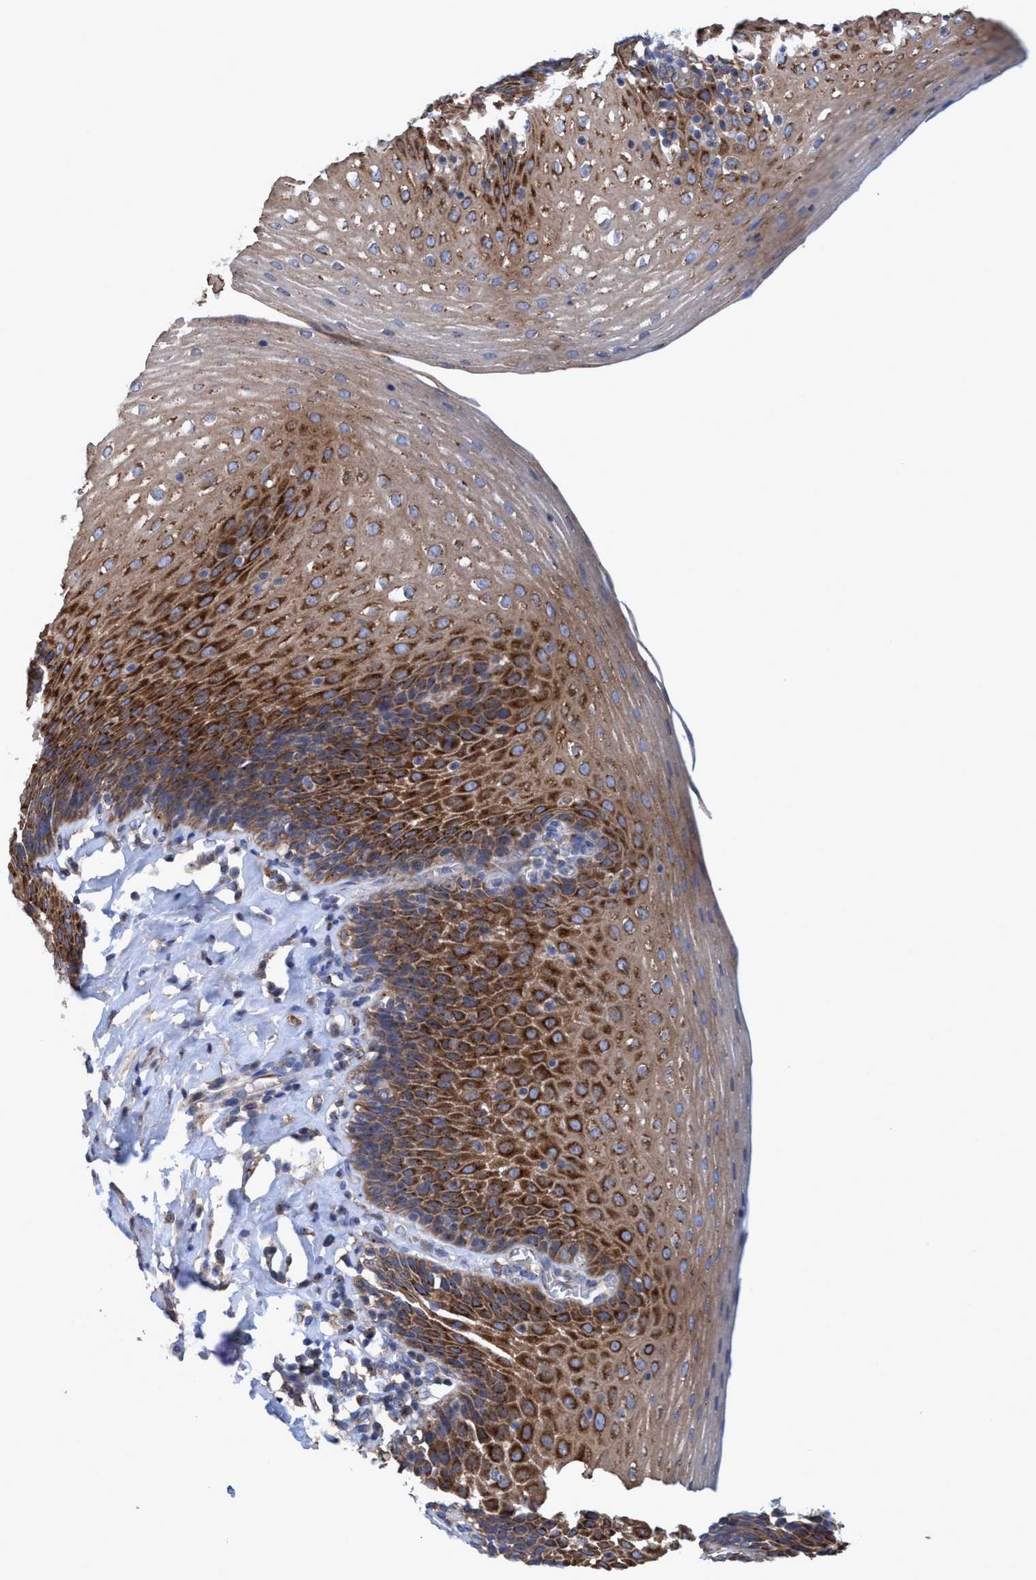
{"staining": {"intensity": "strong", "quantity": ">75%", "location": "cytoplasmic/membranous"}, "tissue": "esophagus", "cell_type": "Squamous epithelial cells", "image_type": "normal", "snomed": [{"axis": "morphology", "description": "Normal tissue, NOS"}, {"axis": "topography", "description": "Esophagus"}], "caption": "Immunohistochemistry (IHC) micrograph of benign esophagus: esophagus stained using immunohistochemistry demonstrates high levels of strong protein expression localized specifically in the cytoplasmic/membranous of squamous epithelial cells, appearing as a cytoplasmic/membranous brown color.", "gene": "BICD2", "patient": {"sex": "female", "age": 61}}